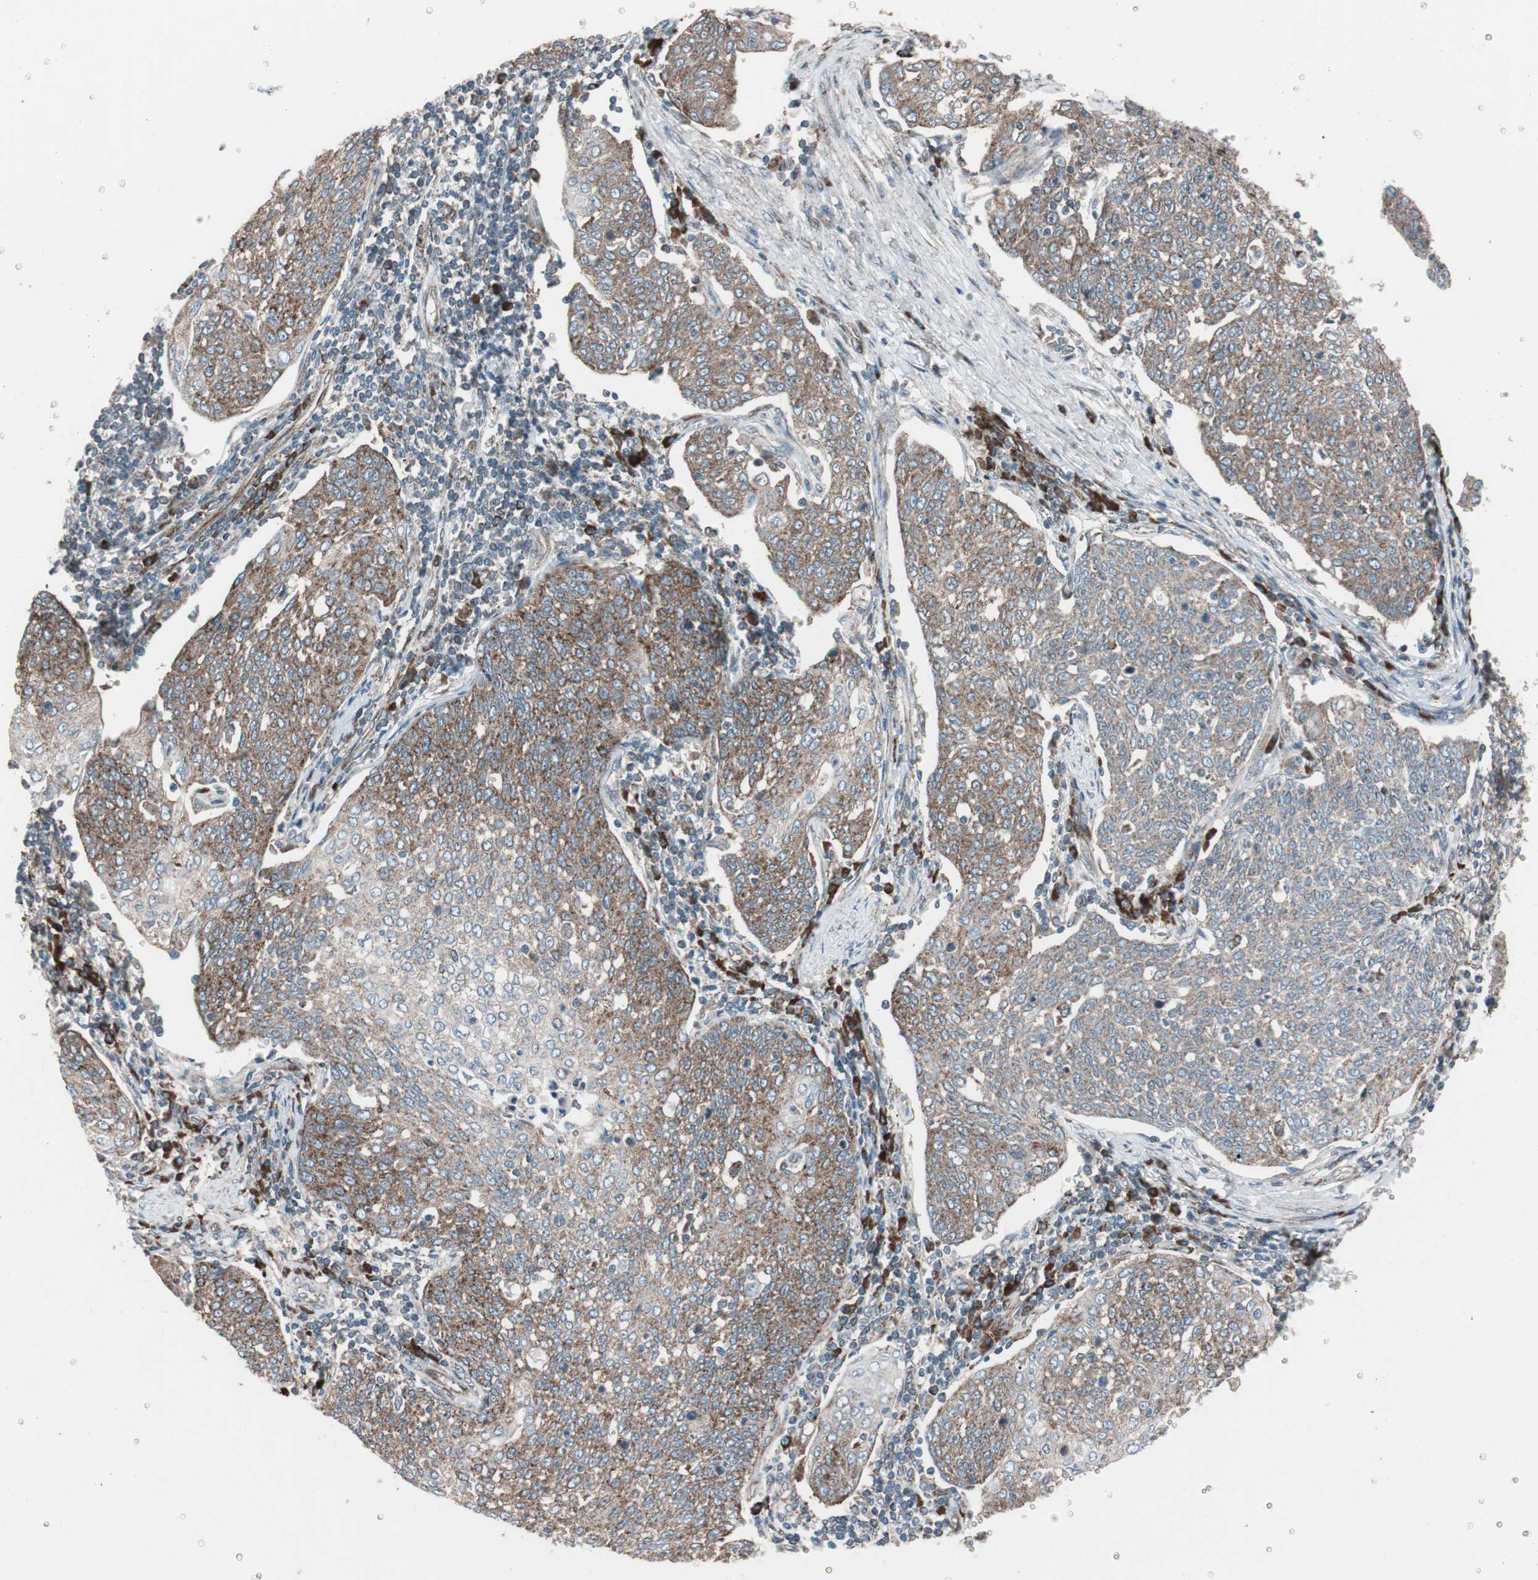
{"staining": {"intensity": "moderate", "quantity": ">75%", "location": "cytoplasmic/membranous"}, "tissue": "cervical cancer", "cell_type": "Tumor cells", "image_type": "cancer", "snomed": [{"axis": "morphology", "description": "Squamous cell carcinoma, NOS"}, {"axis": "topography", "description": "Cervix"}], "caption": "DAB immunohistochemical staining of cervical cancer (squamous cell carcinoma) reveals moderate cytoplasmic/membranous protein positivity in about >75% of tumor cells.", "gene": "CCL14", "patient": {"sex": "female", "age": 34}}